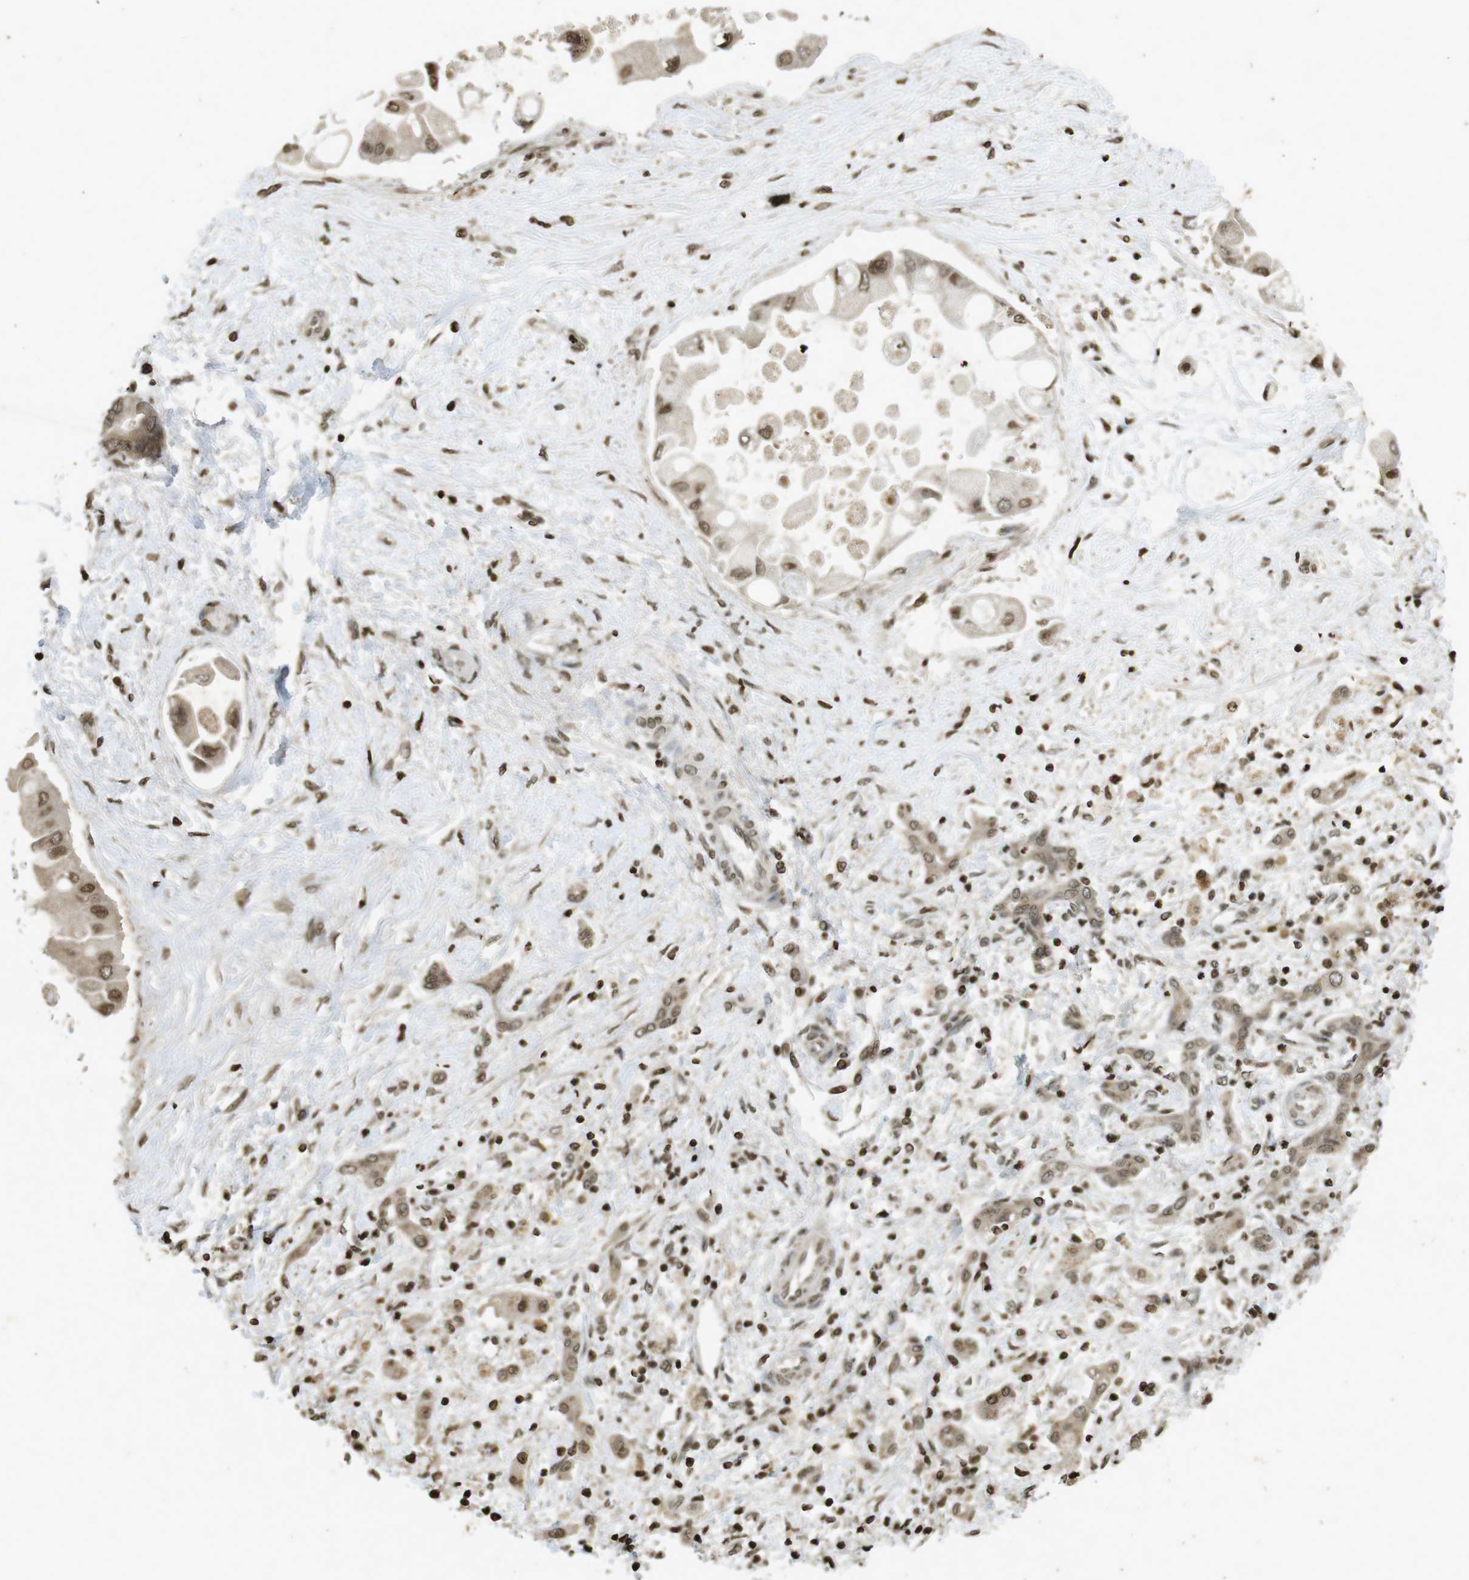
{"staining": {"intensity": "moderate", "quantity": ">75%", "location": "nuclear"}, "tissue": "liver cancer", "cell_type": "Tumor cells", "image_type": "cancer", "snomed": [{"axis": "morphology", "description": "Cholangiocarcinoma"}, {"axis": "topography", "description": "Liver"}], "caption": "A brown stain highlights moderate nuclear positivity of a protein in human liver cancer (cholangiocarcinoma) tumor cells. Using DAB (brown) and hematoxylin (blue) stains, captured at high magnification using brightfield microscopy.", "gene": "ORC4", "patient": {"sex": "male", "age": 50}}